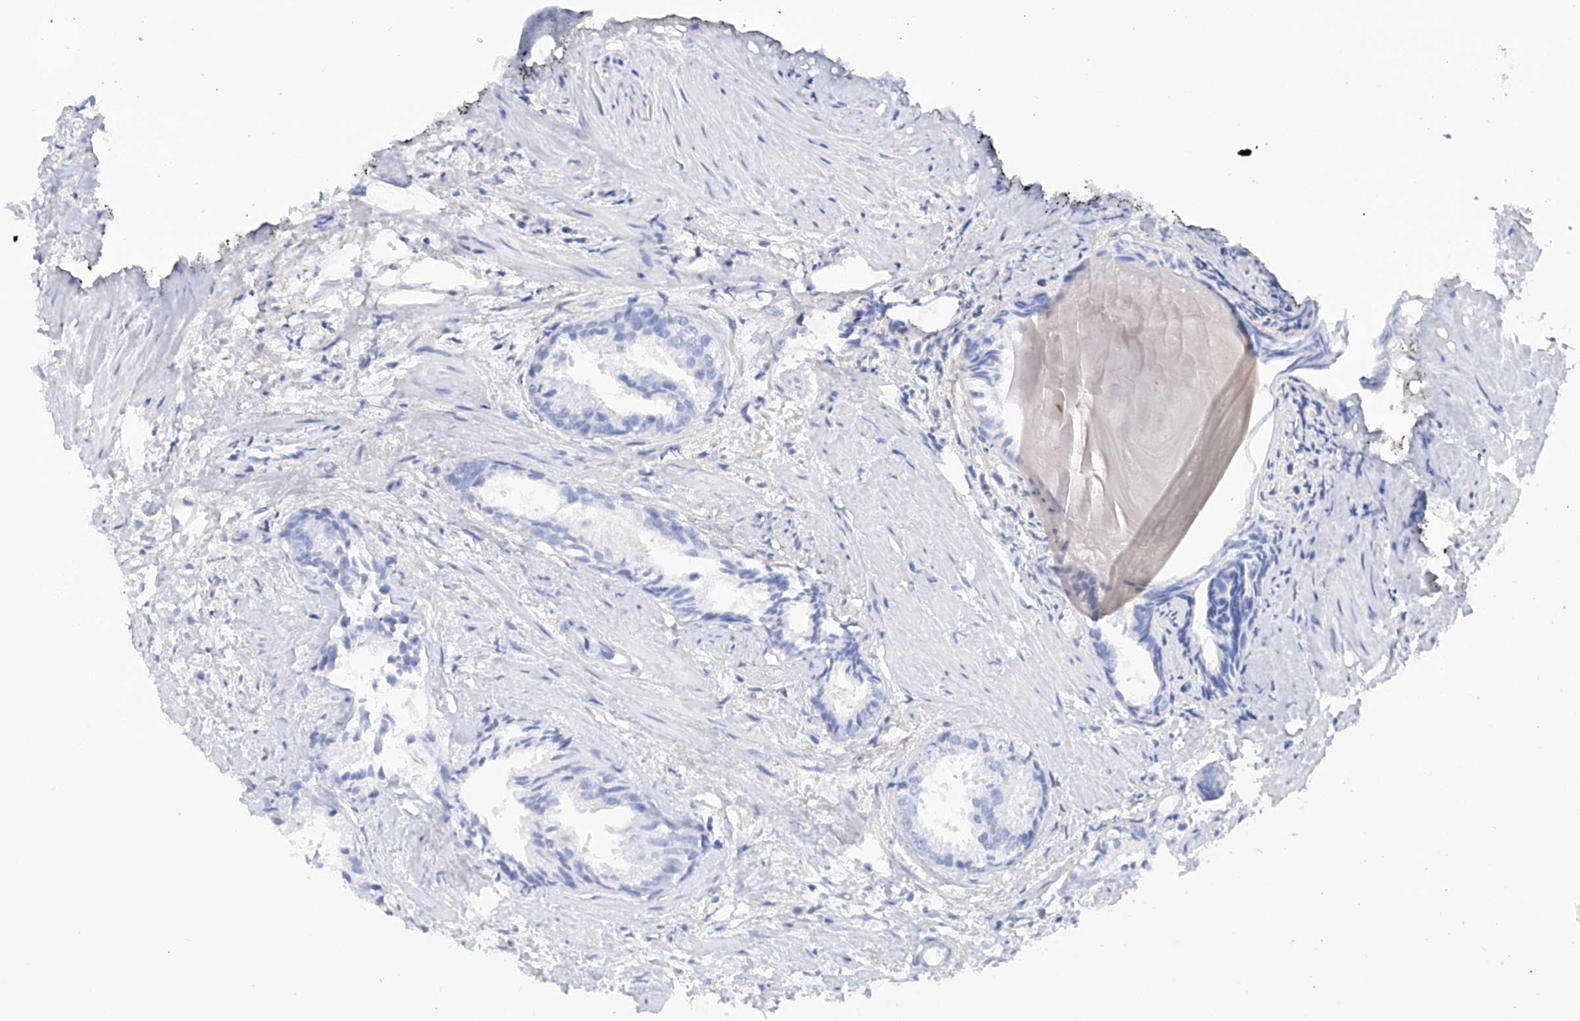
{"staining": {"intensity": "negative", "quantity": "none", "location": "none"}, "tissue": "prostate cancer", "cell_type": "Tumor cells", "image_type": "cancer", "snomed": [{"axis": "morphology", "description": "Adenocarcinoma, Low grade"}, {"axis": "topography", "description": "Prostate"}], "caption": "DAB immunohistochemical staining of low-grade adenocarcinoma (prostate) exhibits no significant expression in tumor cells.", "gene": "FLG", "patient": {"sex": "male", "age": 88}}